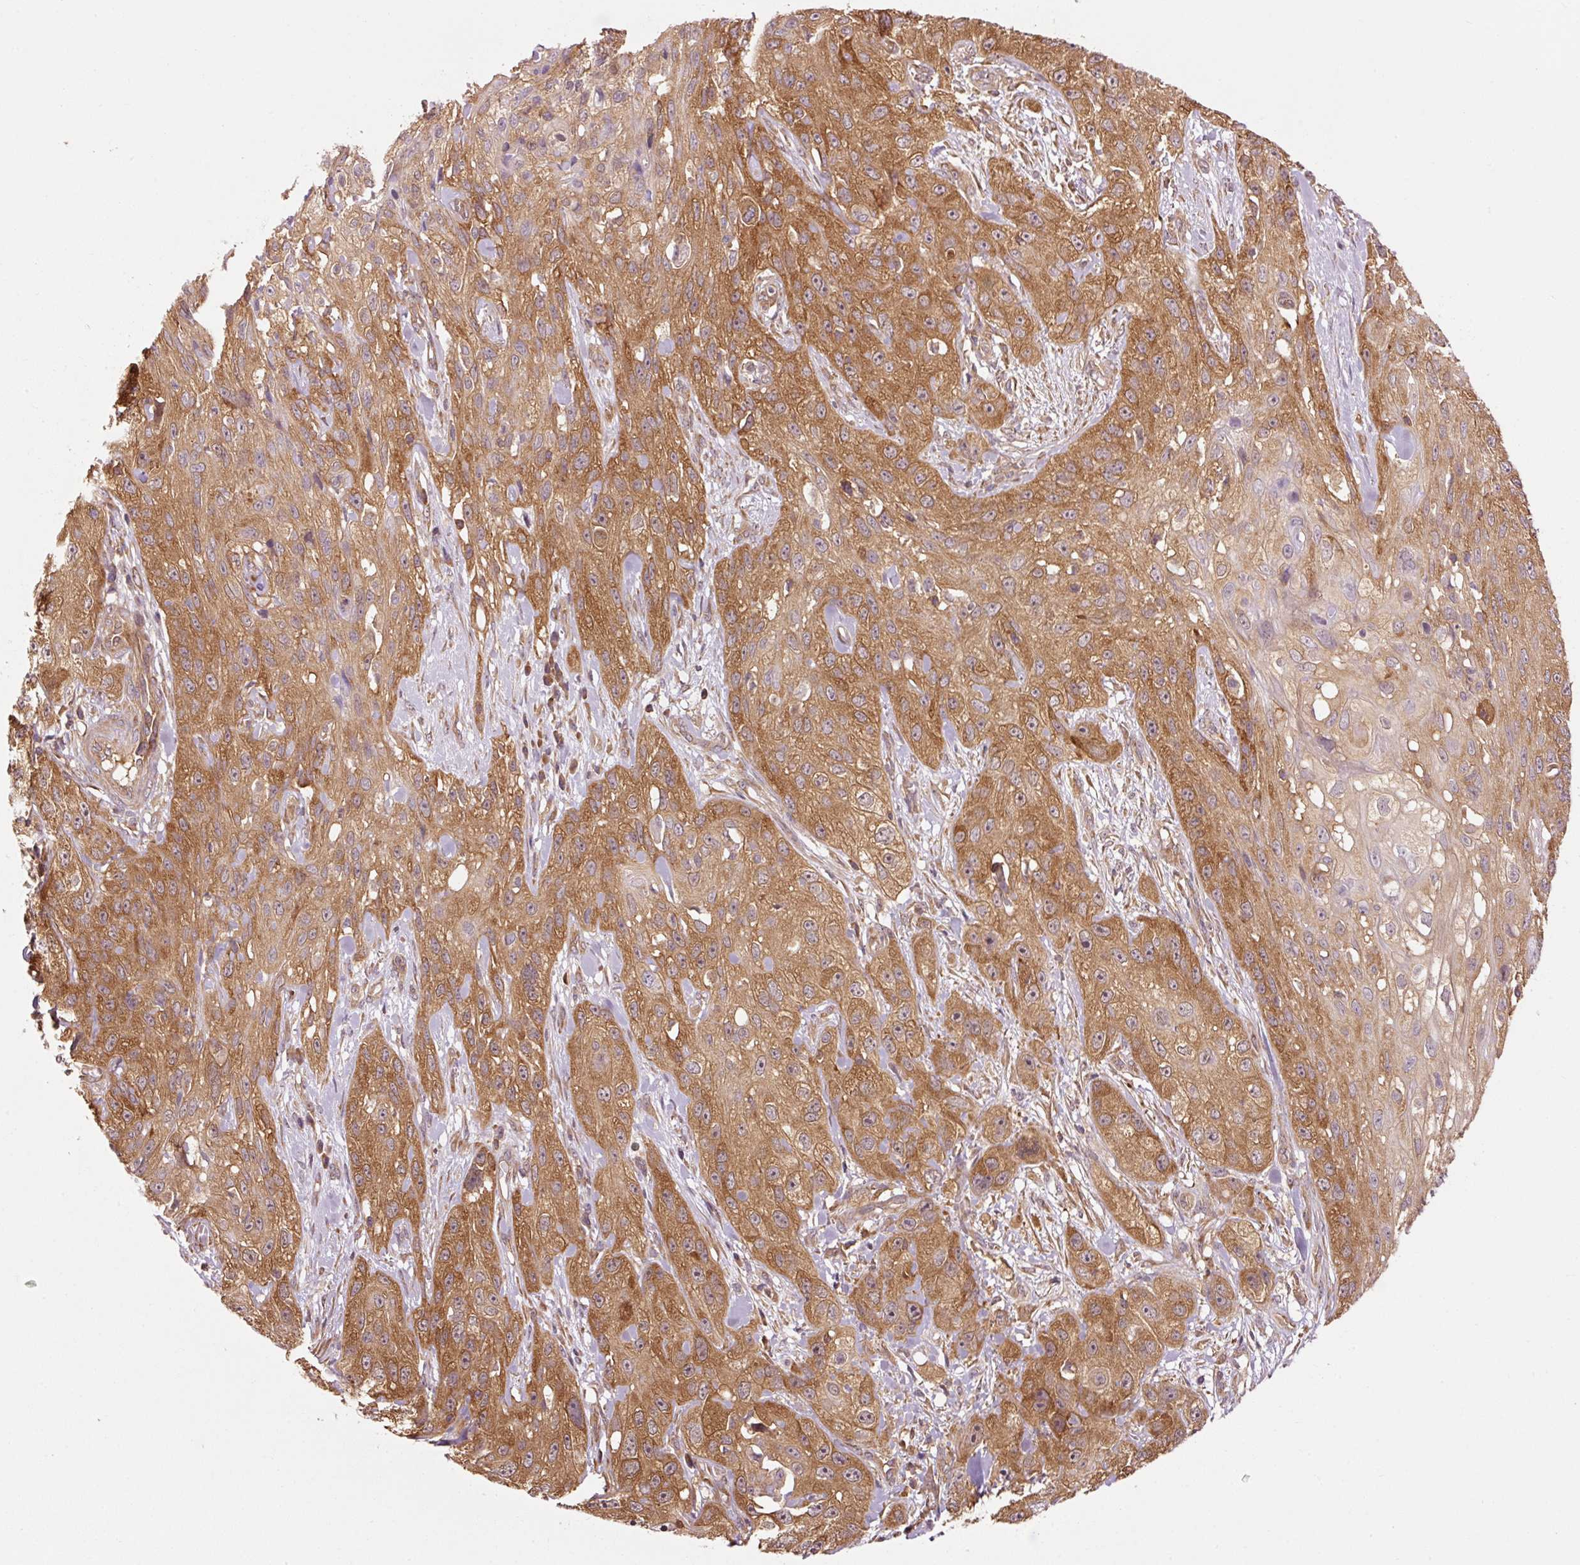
{"staining": {"intensity": "moderate", "quantity": ">75%", "location": "cytoplasmic/membranous"}, "tissue": "skin cancer", "cell_type": "Tumor cells", "image_type": "cancer", "snomed": [{"axis": "morphology", "description": "Squamous cell carcinoma, NOS"}, {"axis": "topography", "description": "Skin"}, {"axis": "topography", "description": "Vulva"}], "caption": "Skin cancer stained with a brown dye exhibits moderate cytoplasmic/membranous positive staining in approximately >75% of tumor cells.", "gene": "PDAP1", "patient": {"sex": "female", "age": 86}}